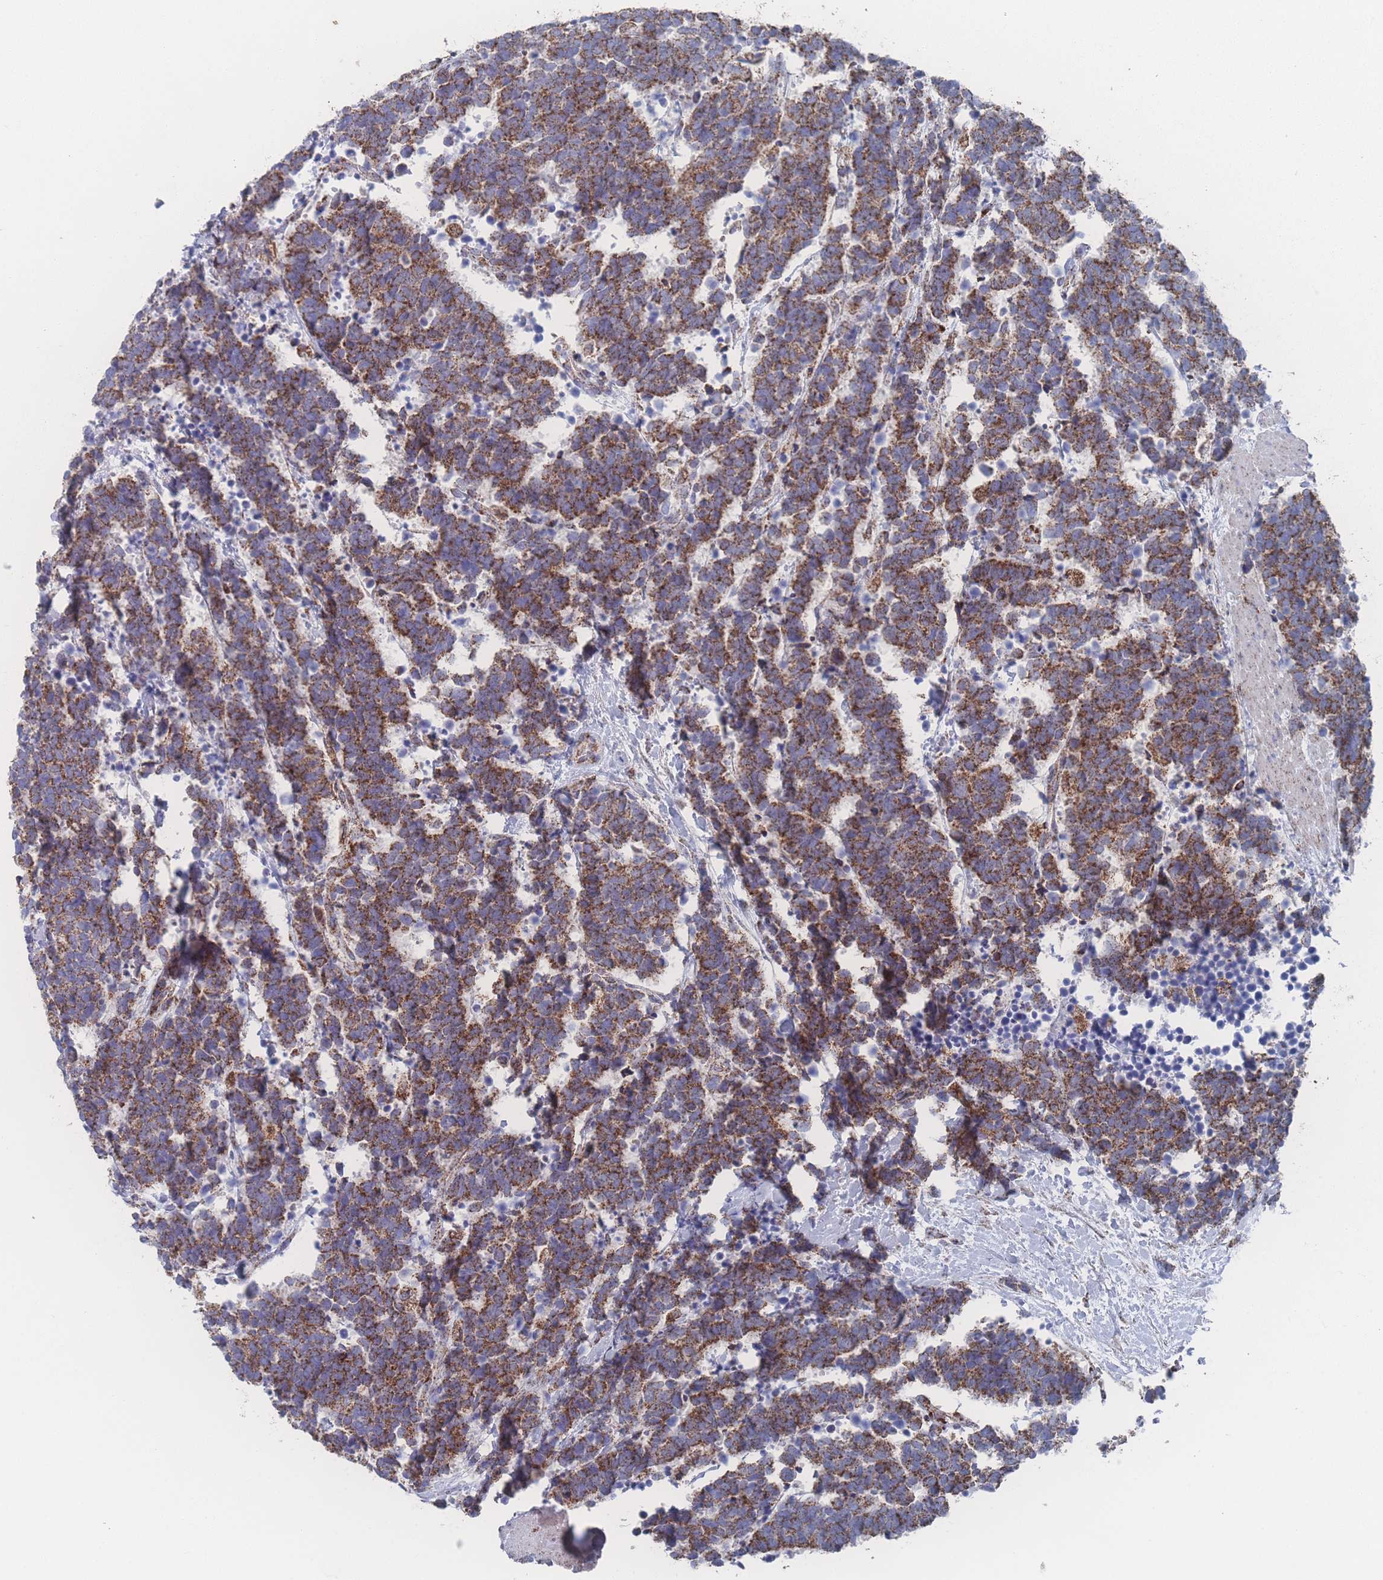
{"staining": {"intensity": "strong", "quantity": ">75%", "location": "cytoplasmic/membranous"}, "tissue": "carcinoid", "cell_type": "Tumor cells", "image_type": "cancer", "snomed": [{"axis": "morphology", "description": "Carcinoma, NOS"}, {"axis": "morphology", "description": "Carcinoid, malignant, NOS"}, {"axis": "topography", "description": "Prostate"}], "caption": "Carcinoma was stained to show a protein in brown. There is high levels of strong cytoplasmic/membranous positivity in about >75% of tumor cells. (Brightfield microscopy of DAB IHC at high magnification).", "gene": "PEX14", "patient": {"sex": "male", "age": 57}}